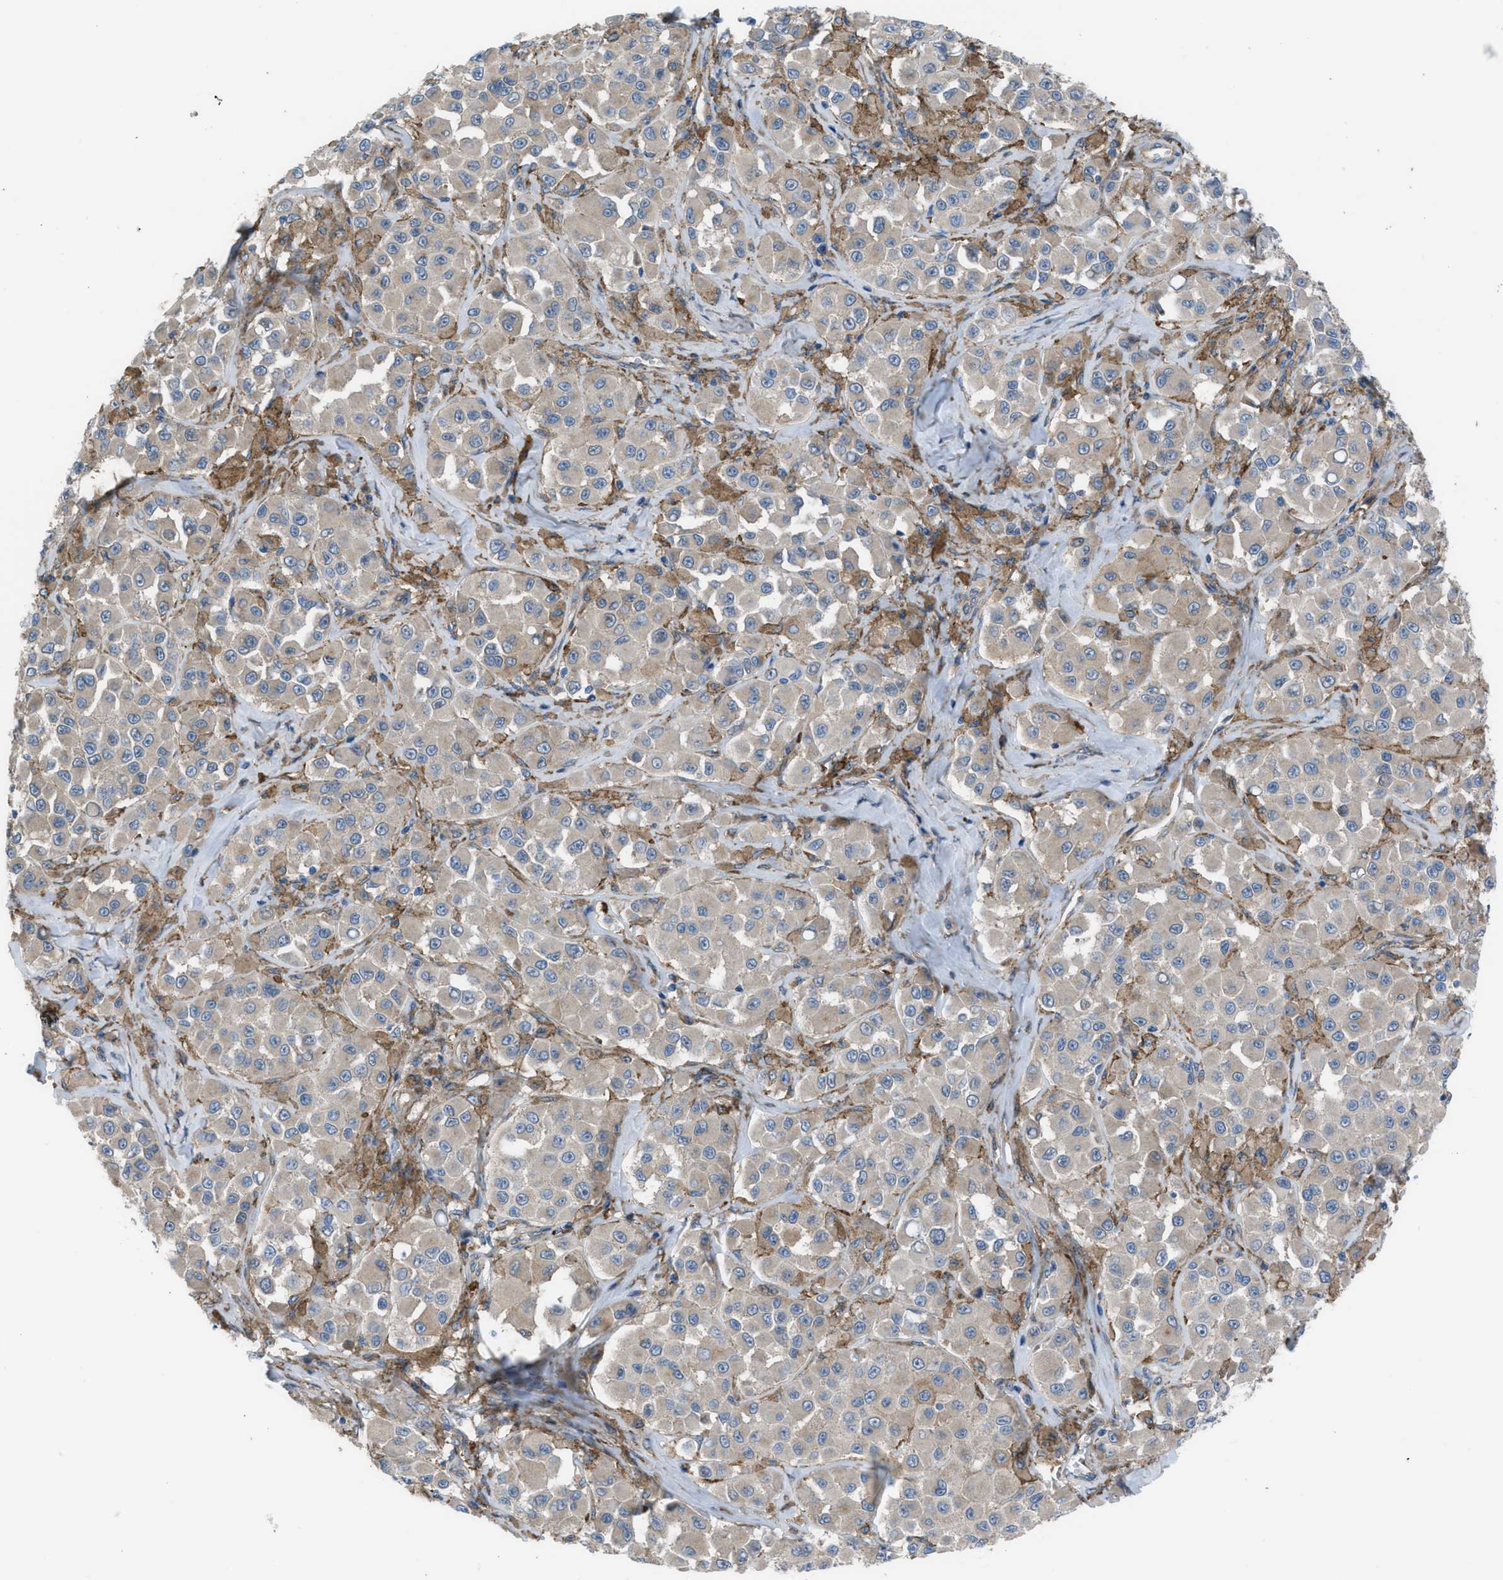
{"staining": {"intensity": "weak", "quantity": ">75%", "location": "cytoplasmic/membranous"}, "tissue": "melanoma", "cell_type": "Tumor cells", "image_type": "cancer", "snomed": [{"axis": "morphology", "description": "Malignant melanoma, NOS"}, {"axis": "topography", "description": "Skin"}], "caption": "Protein analysis of malignant melanoma tissue exhibits weak cytoplasmic/membranous positivity in approximately >75% of tumor cells.", "gene": "EGFR", "patient": {"sex": "male", "age": 84}}